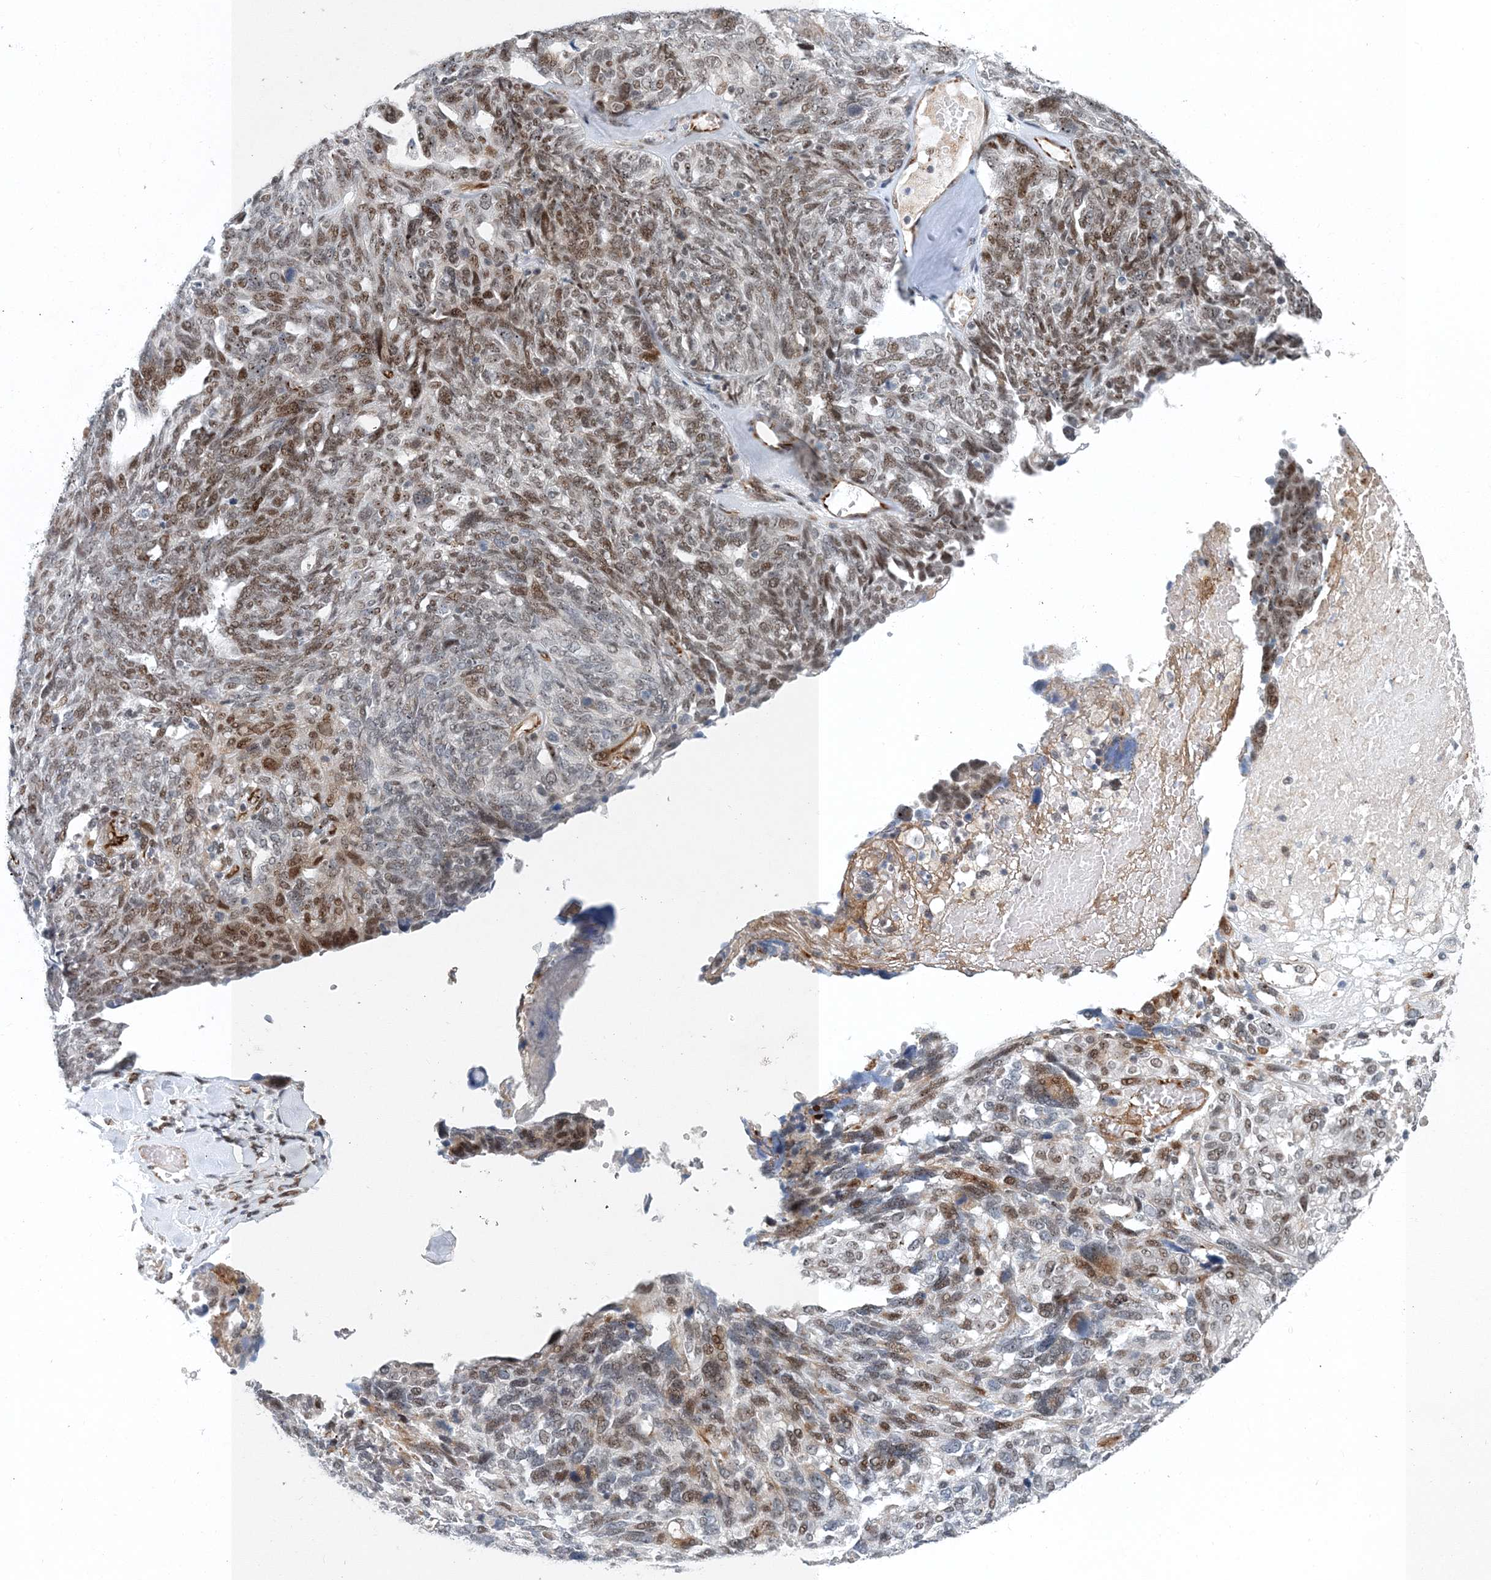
{"staining": {"intensity": "moderate", "quantity": ">75%", "location": "nuclear"}, "tissue": "ovarian cancer", "cell_type": "Tumor cells", "image_type": "cancer", "snomed": [{"axis": "morphology", "description": "Cystadenocarcinoma, serous, NOS"}, {"axis": "topography", "description": "Ovary"}], "caption": "Ovarian cancer stained for a protein (brown) shows moderate nuclear positive expression in about >75% of tumor cells.", "gene": "UIMC1", "patient": {"sex": "female", "age": 79}}